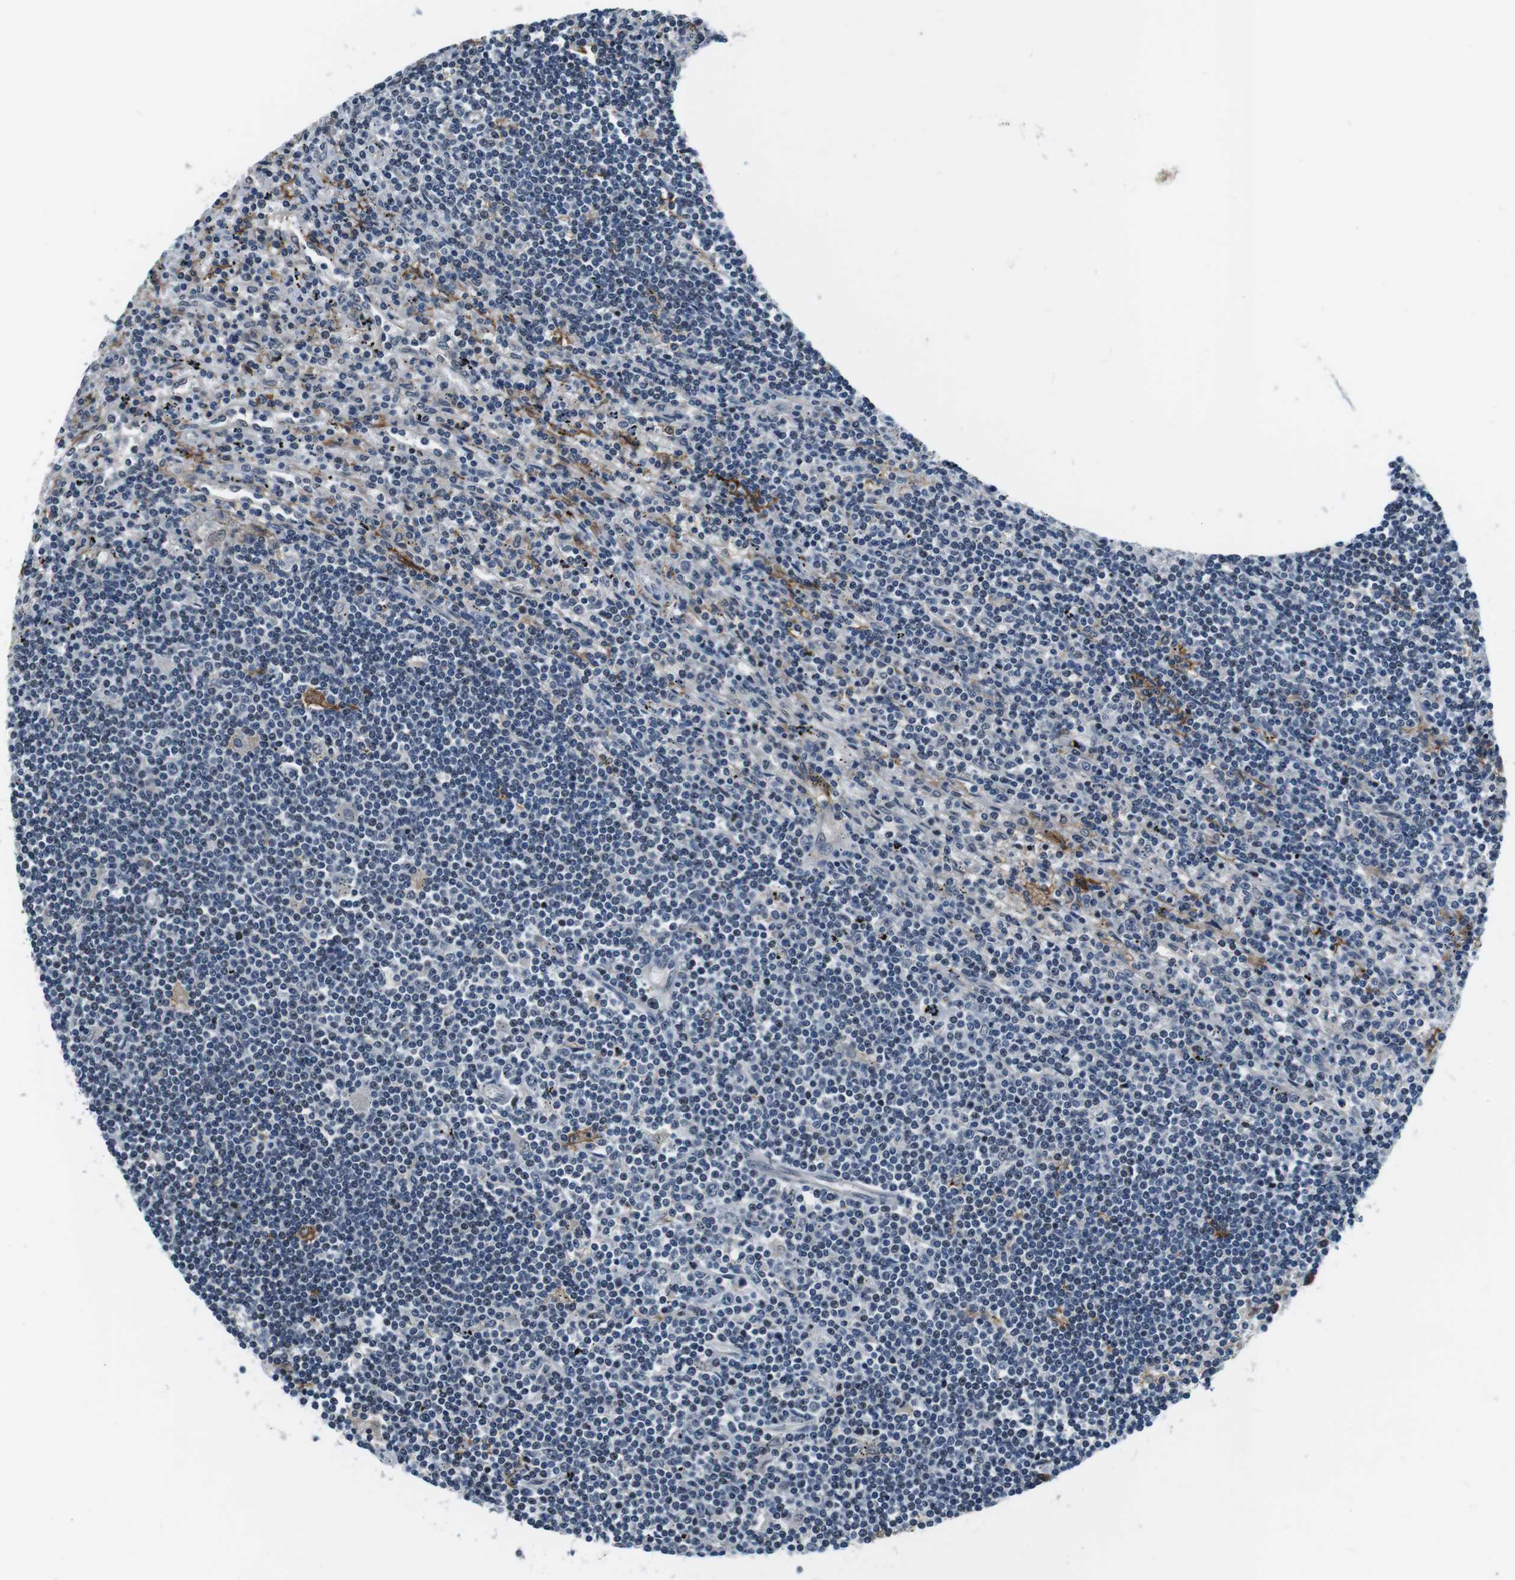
{"staining": {"intensity": "weak", "quantity": "<25%", "location": "nuclear"}, "tissue": "lymphoma", "cell_type": "Tumor cells", "image_type": "cancer", "snomed": [{"axis": "morphology", "description": "Malignant lymphoma, non-Hodgkin's type, Low grade"}, {"axis": "topography", "description": "Spleen"}], "caption": "High magnification brightfield microscopy of low-grade malignant lymphoma, non-Hodgkin's type stained with DAB (brown) and counterstained with hematoxylin (blue): tumor cells show no significant positivity.", "gene": "CD163L1", "patient": {"sex": "male", "age": 76}}